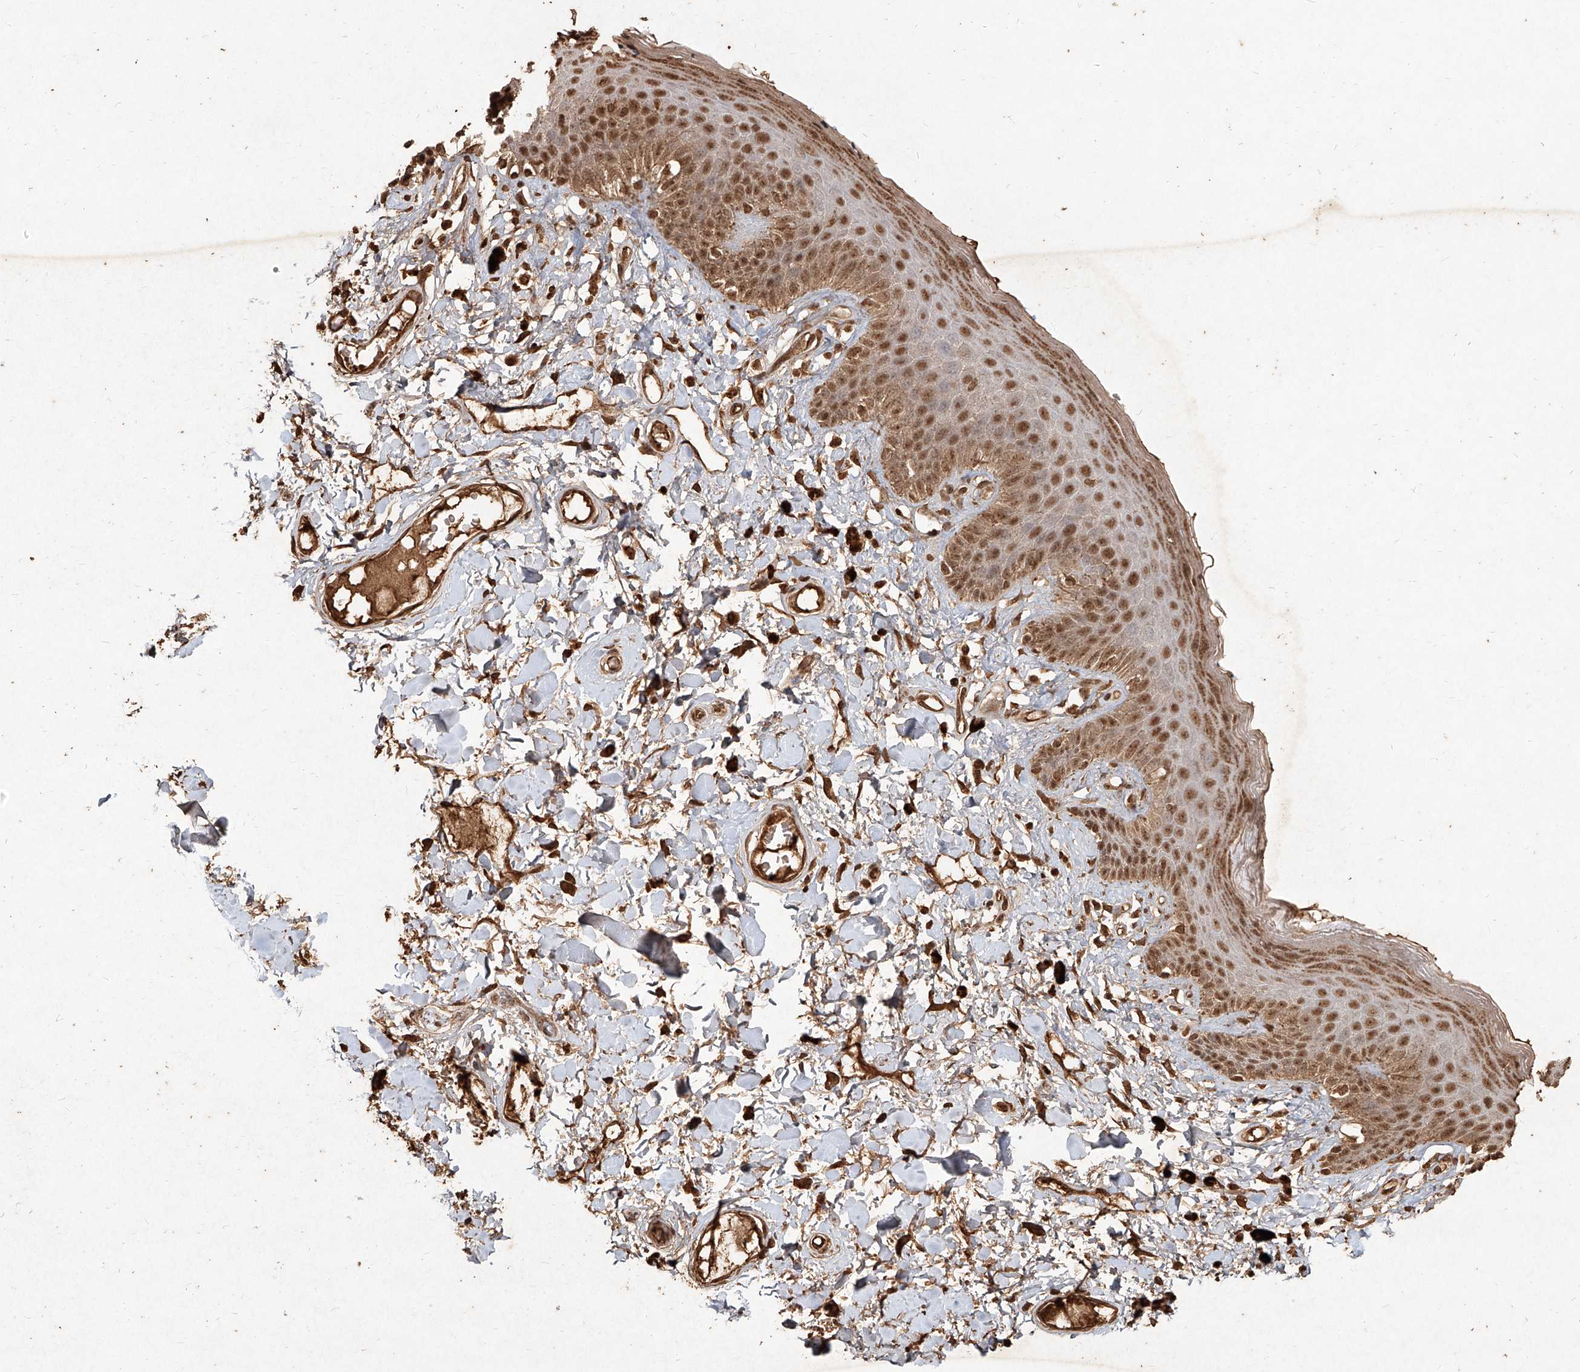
{"staining": {"intensity": "moderate", "quantity": ">75%", "location": "cytoplasmic/membranous,nuclear"}, "tissue": "skin", "cell_type": "Epidermal cells", "image_type": "normal", "snomed": [{"axis": "morphology", "description": "Normal tissue, NOS"}, {"axis": "topography", "description": "Anal"}], "caption": "Brown immunohistochemical staining in benign human skin displays moderate cytoplasmic/membranous,nuclear expression in approximately >75% of epidermal cells.", "gene": "UBE2K", "patient": {"sex": "female", "age": 78}}